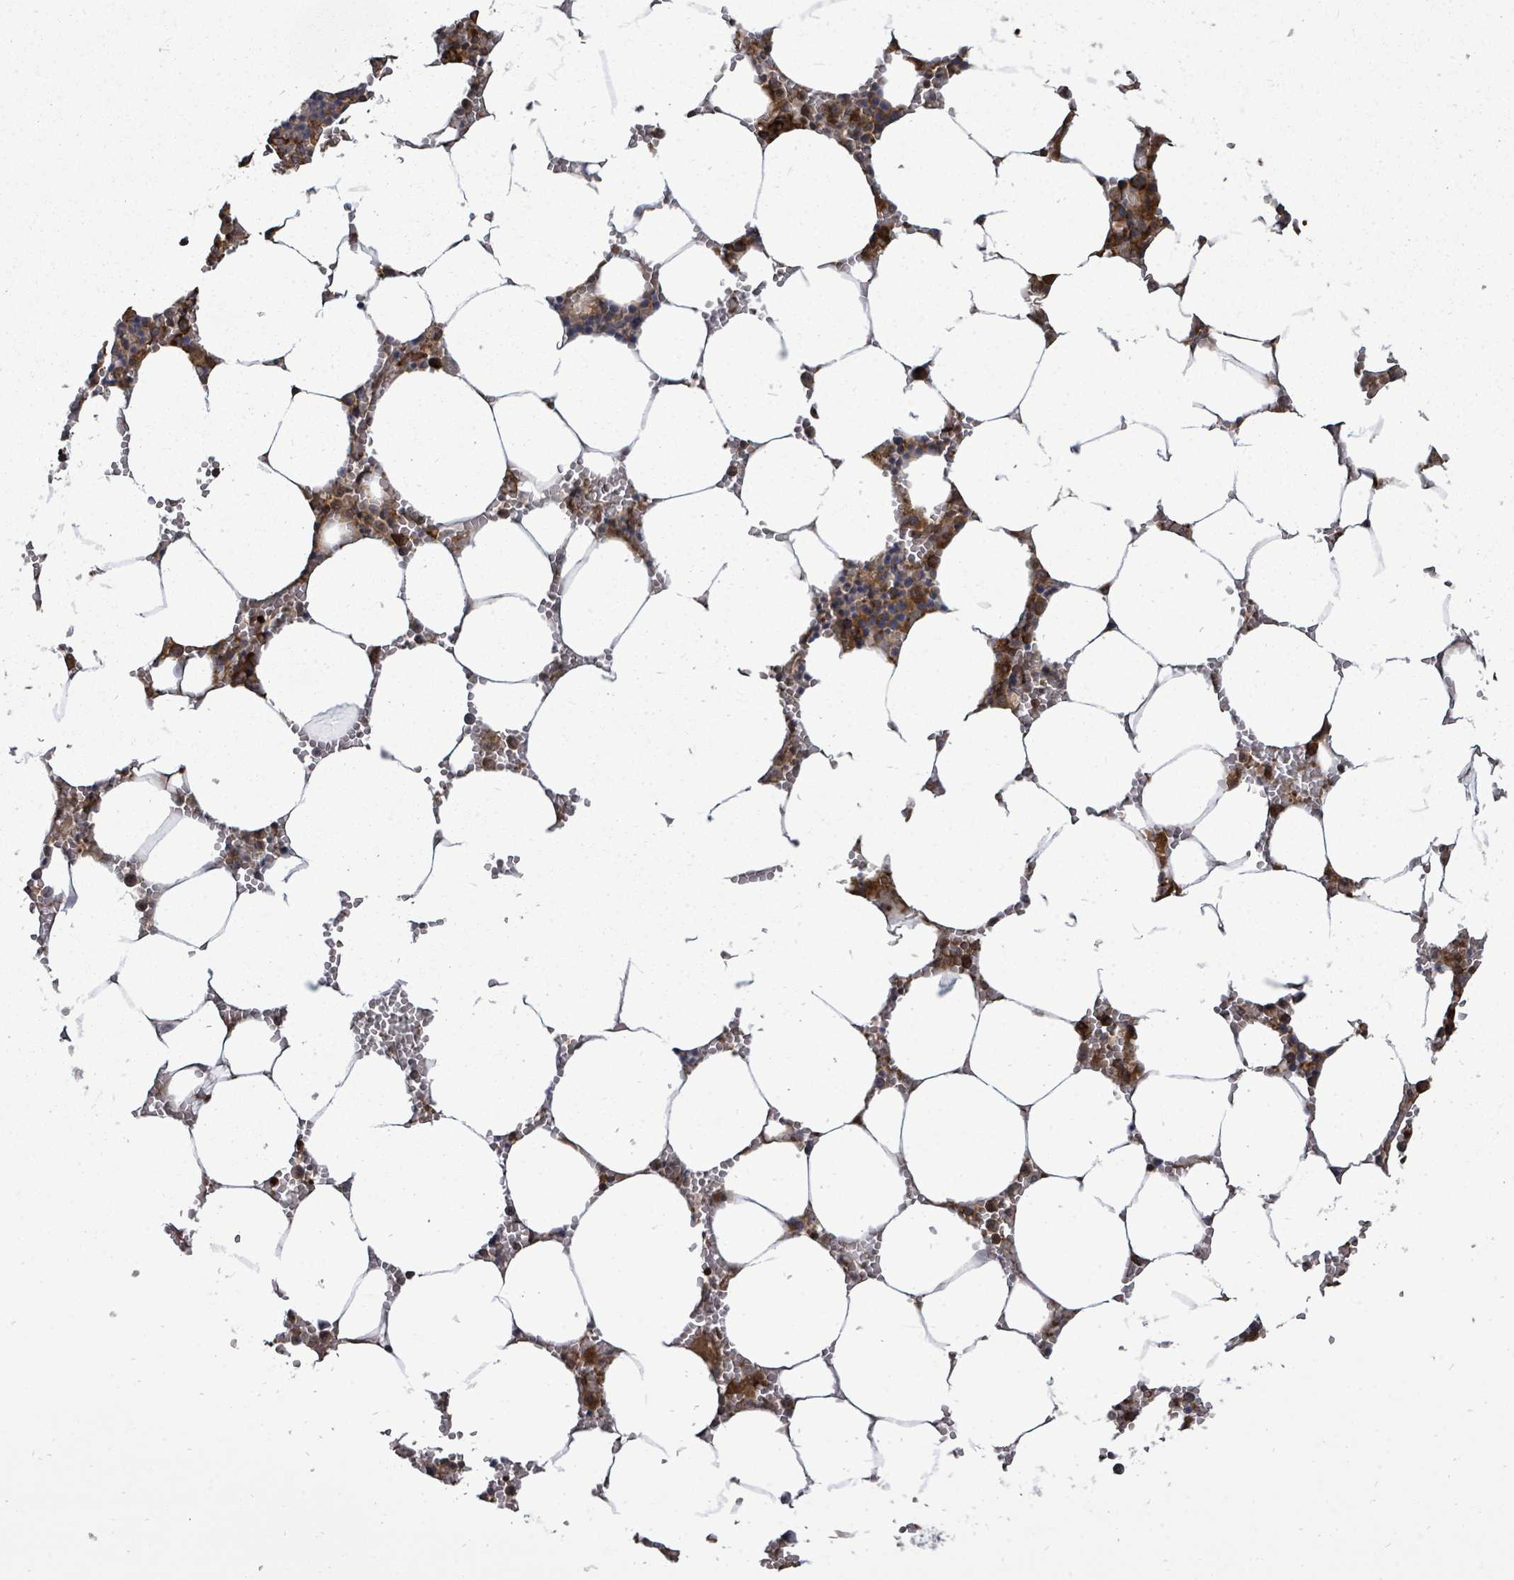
{"staining": {"intensity": "strong", "quantity": "25%-75%", "location": "cytoplasmic/membranous"}, "tissue": "bone marrow", "cell_type": "Hematopoietic cells", "image_type": "normal", "snomed": [{"axis": "morphology", "description": "Normal tissue, NOS"}, {"axis": "topography", "description": "Bone marrow"}], "caption": "This image demonstrates immunohistochemistry staining of normal bone marrow, with high strong cytoplasmic/membranous staining in approximately 25%-75% of hematopoietic cells.", "gene": "EIF3CL", "patient": {"sex": "male", "age": 70}}